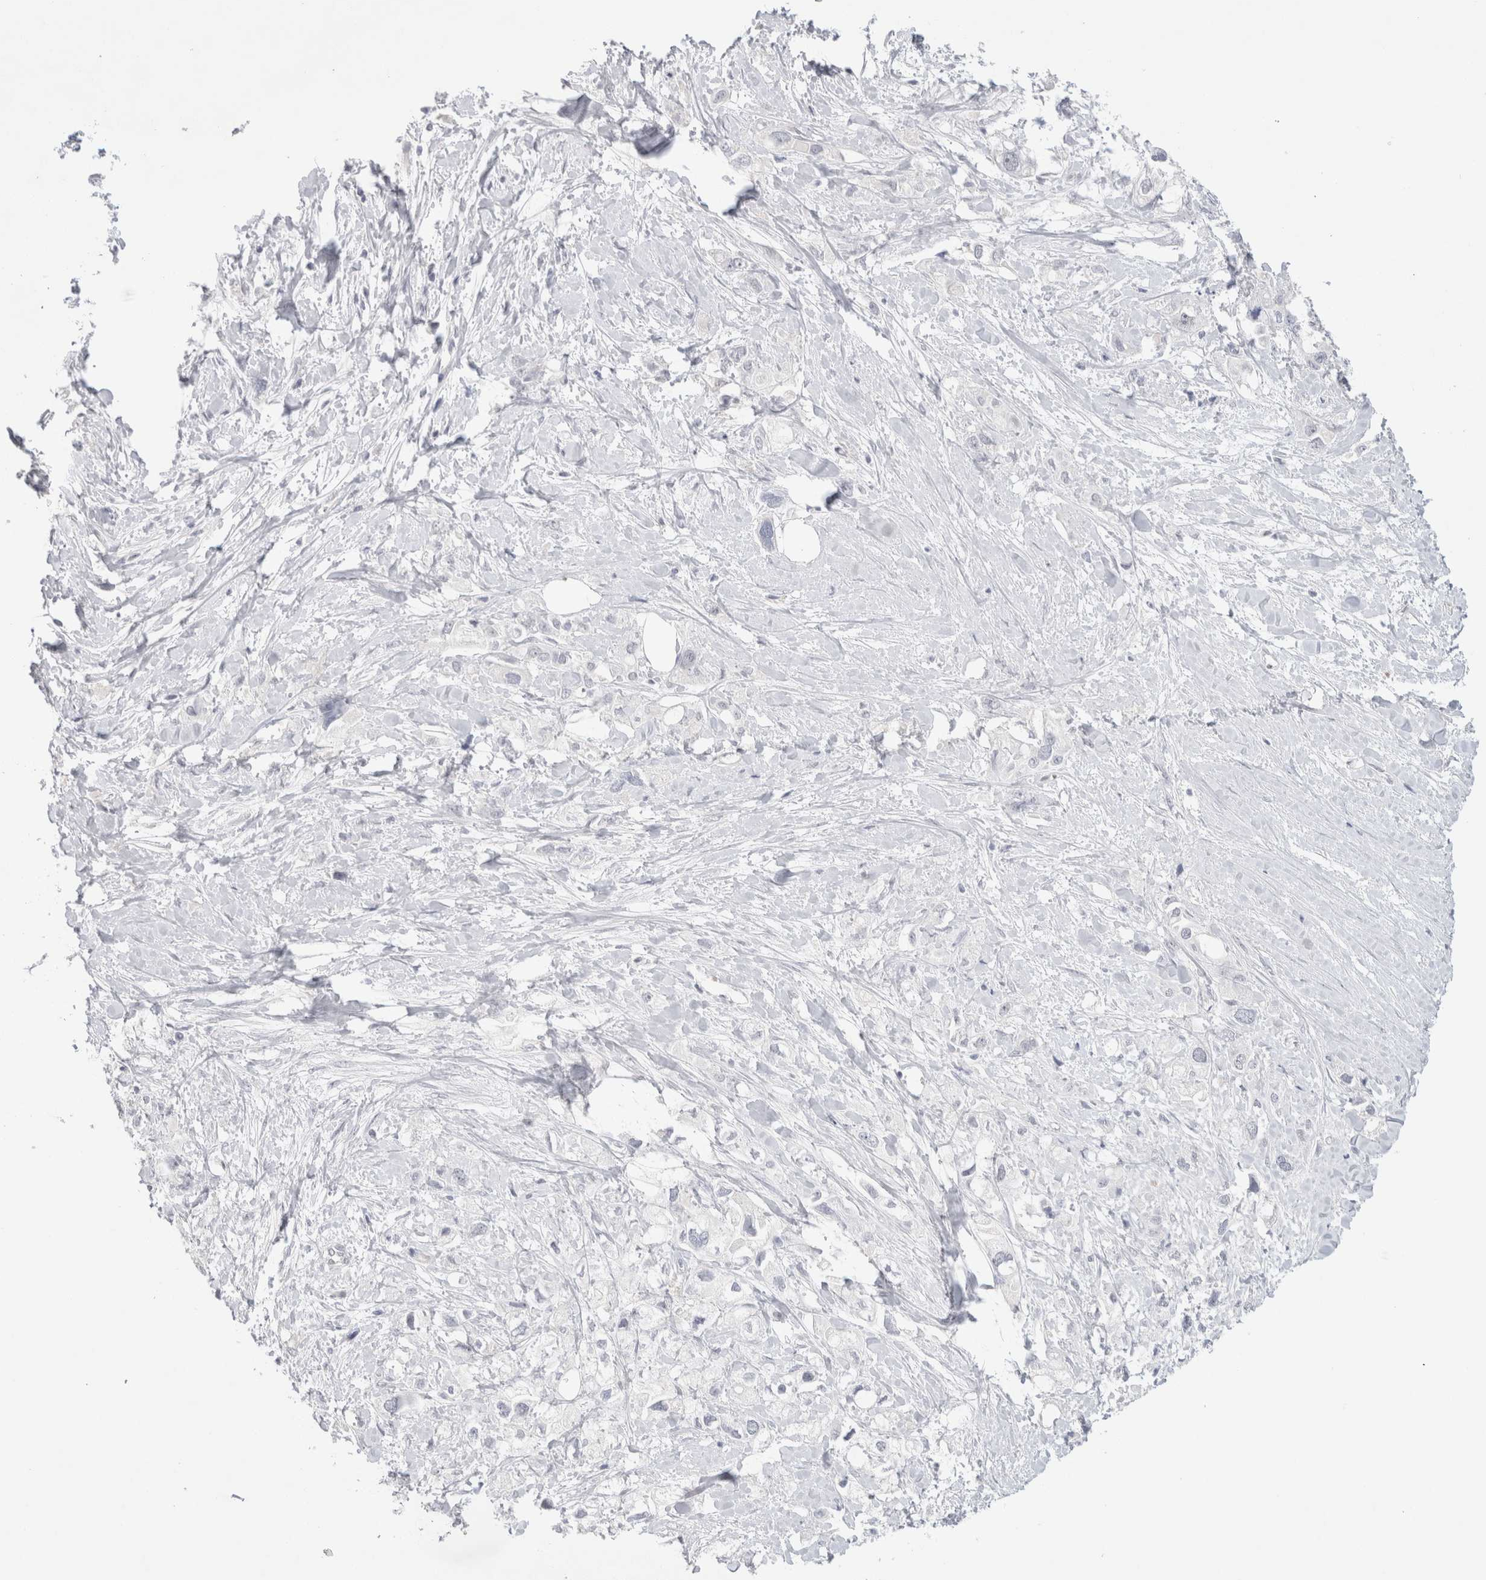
{"staining": {"intensity": "negative", "quantity": "none", "location": "none"}, "tissue": "pancreatic cancer", "cell_type": "Tumor cells", "image_type": "cancer", "snomed": [{"axis": "morphology", "description": "Adenocarcinoma, NOS"}, {"axis": "topography", "description": "Pancreas"}], "caption": "Tumor cells show no significant staining in pancreatic adenocarcinoma.", "gene": "TONSL", "patient": {"sex": "female", "age": 56}}